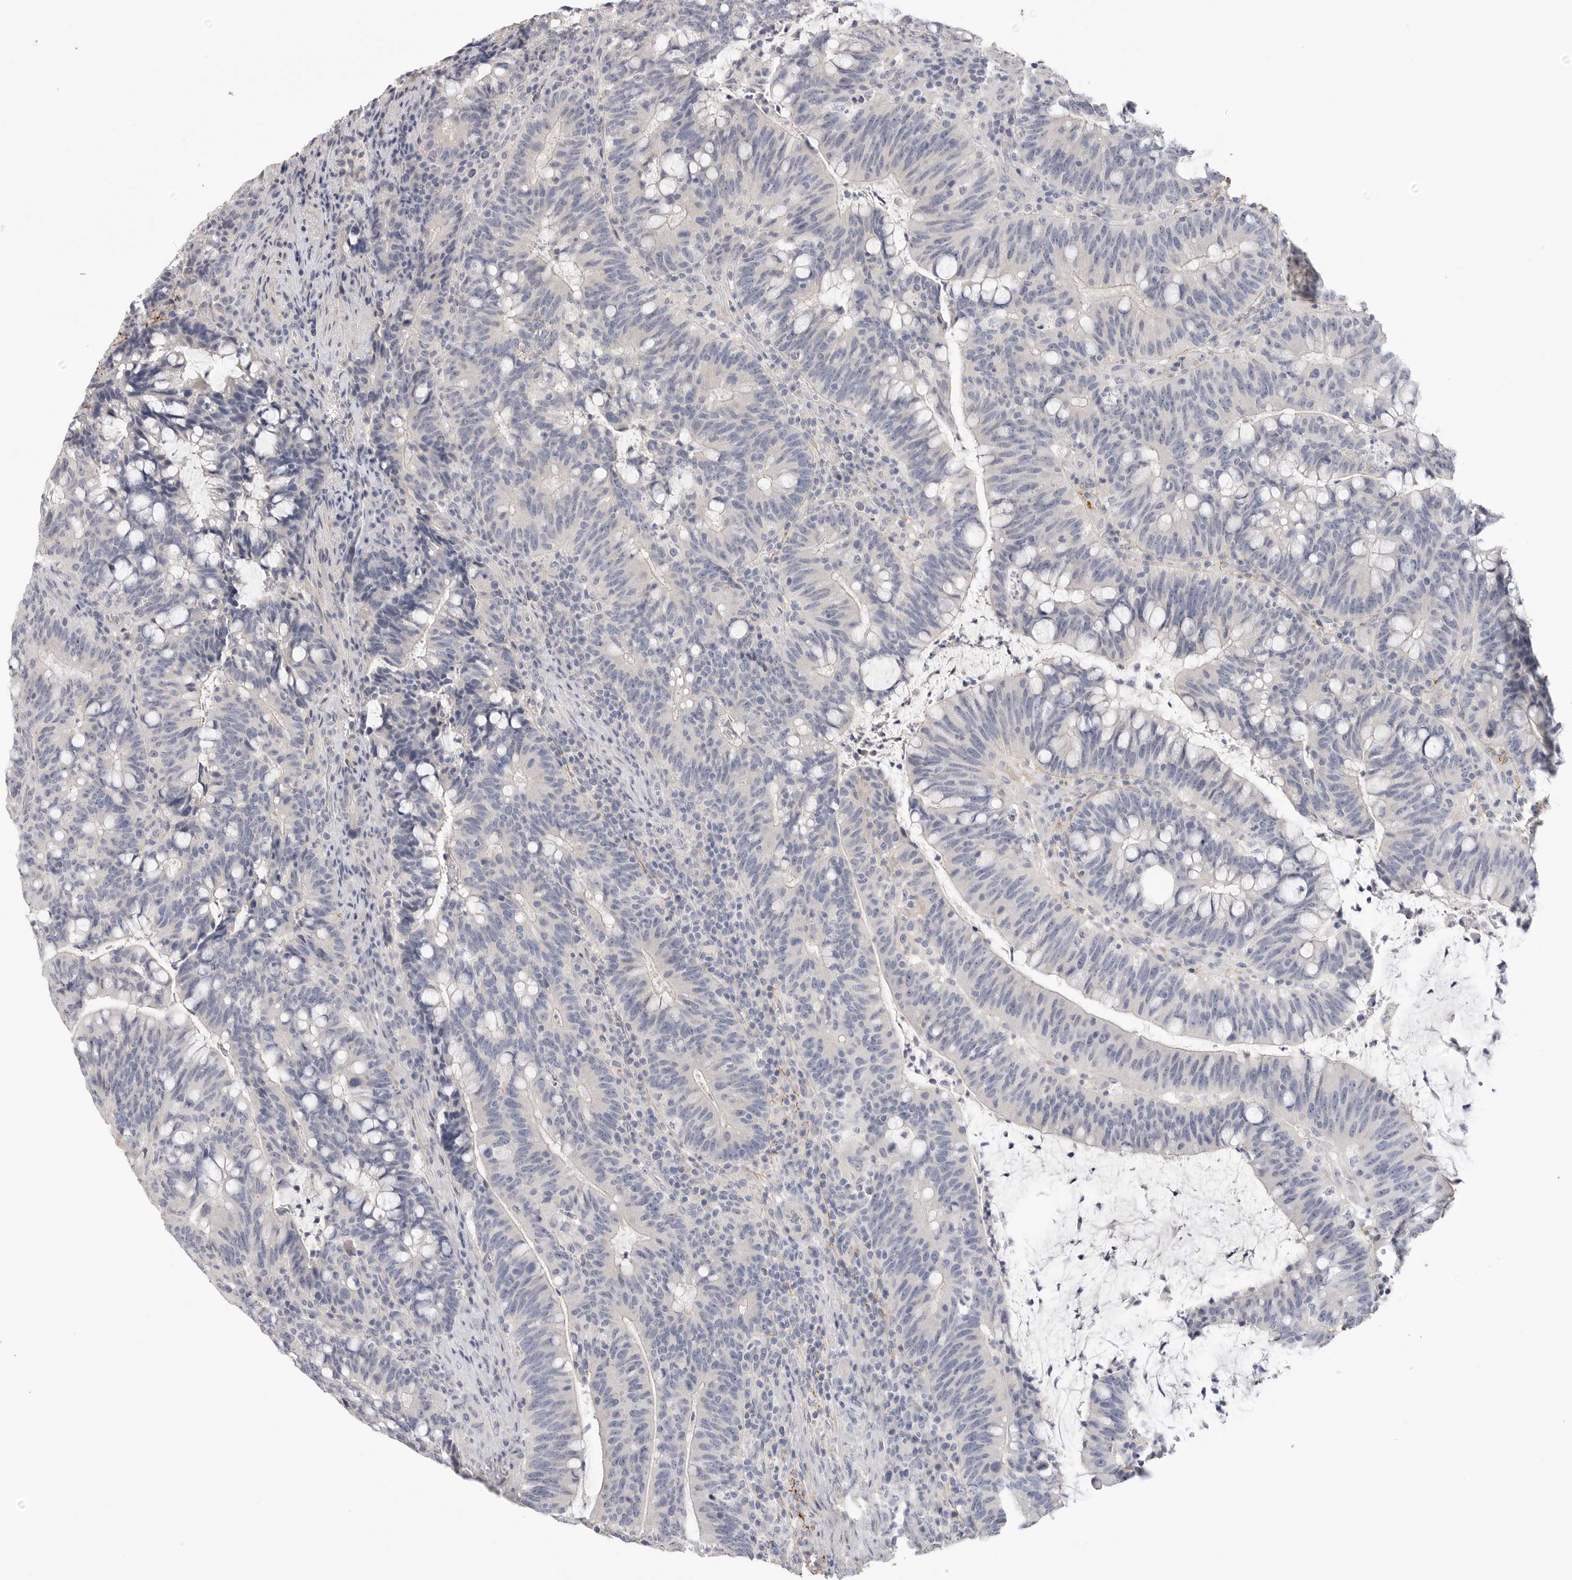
{"staining": {"intensity": "negative", "quantity": "none", "location": "none"}, "tissue": "colorectal cancer", "cell_type": "Tumor cells", "image_type": "cancer", "snomed": [{"axis": "morphology", "description": "Adenocarcinoma, NOS"}, {"axis": "topography", "description": "Colon"}], "caption": "This is an immunohistochemistry histopathology image of colorectal cancer. There is no expression in tumor cells.", "gene": "FBN2", "patient": {"sex": "female", "age": 66}}